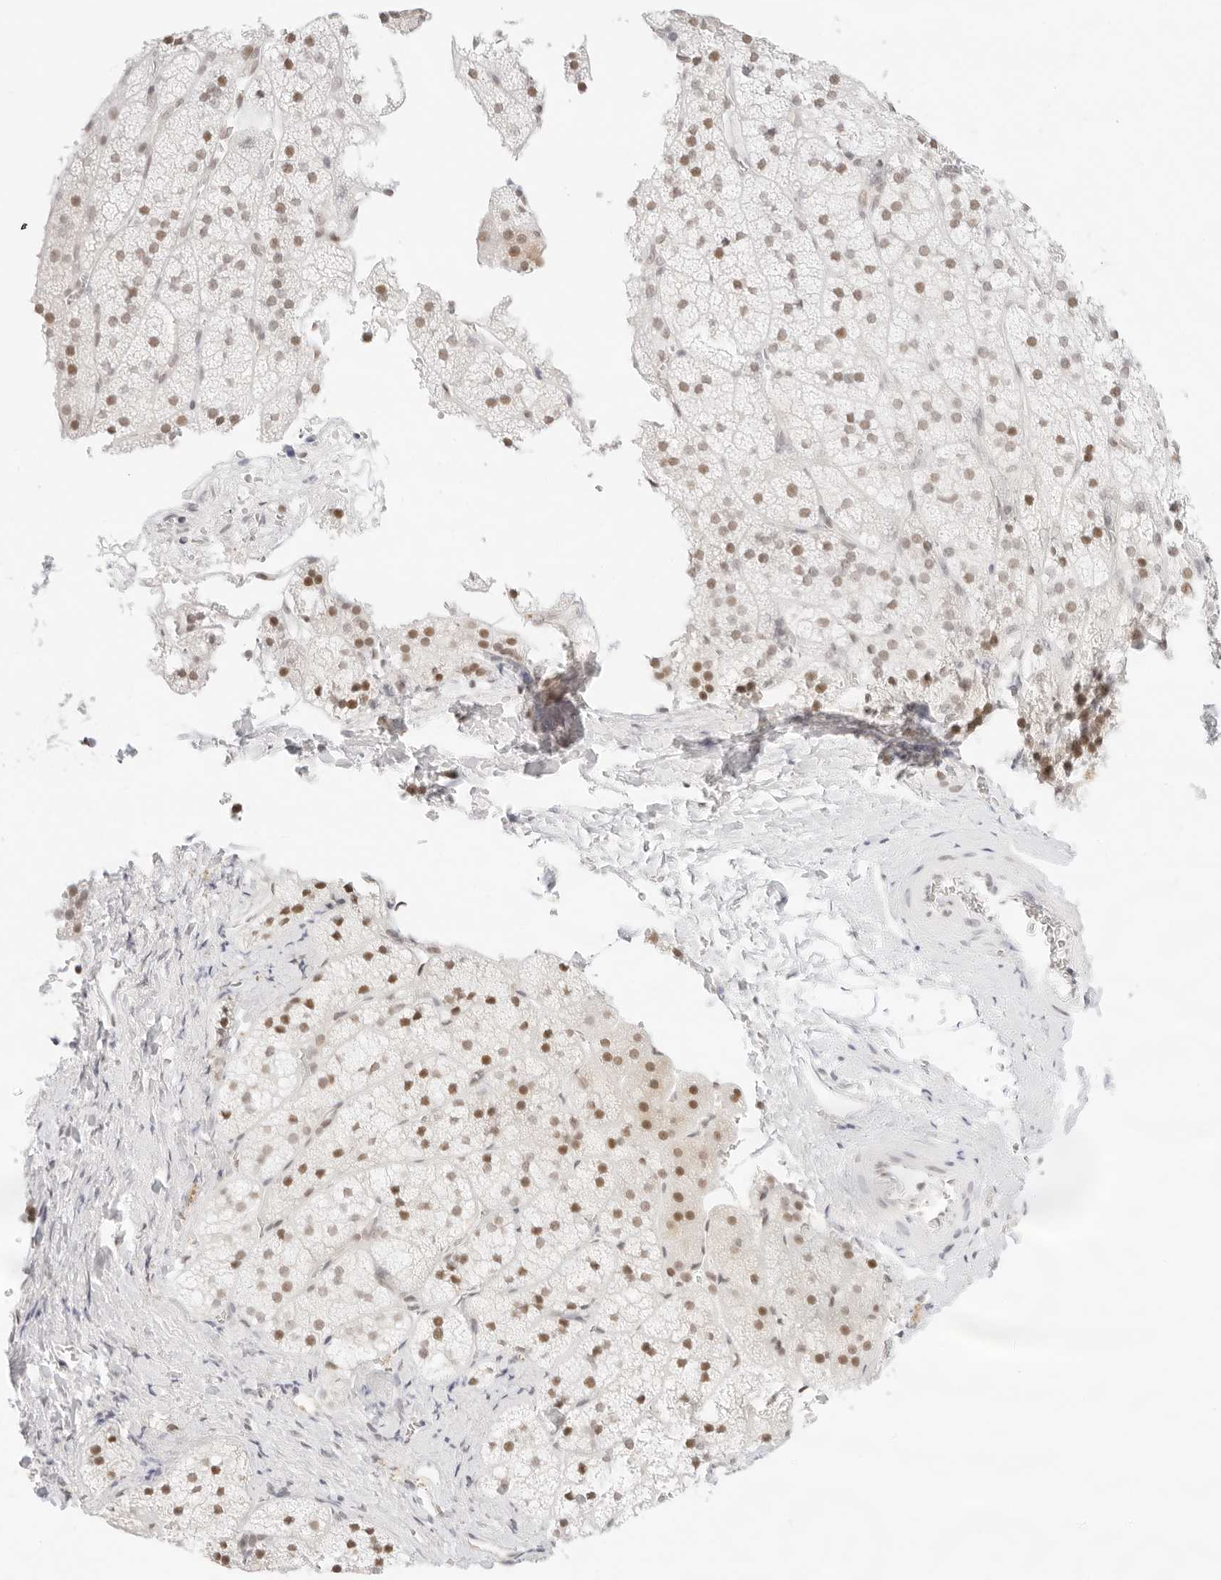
{"staining": {"intensity": "moderate", "quantity": "25%-75%", "location": "cytoplasmic/membranous,nuclear"}, "tissue": "adrenal gland", "cell_type": "Glandular cells", "image_type": "normal", "snomed": [{"axis": "morphology", "description": "Normal tissue, NOS"}, {"axis": "topography", "description": "Adrenal gland"}], "caption": "IHC of normal adrenal gland demonstrates medium levels of moderate cytoplasmic/membranous,nuclear expression in about 25%-75% of glandular cells. (DAB (3,3'-diaminobenzidine) = brown stain, brightfield microscopy at high magnification).", "gene": "GNAS", "patient": {"sex": "female", "age": 44}}